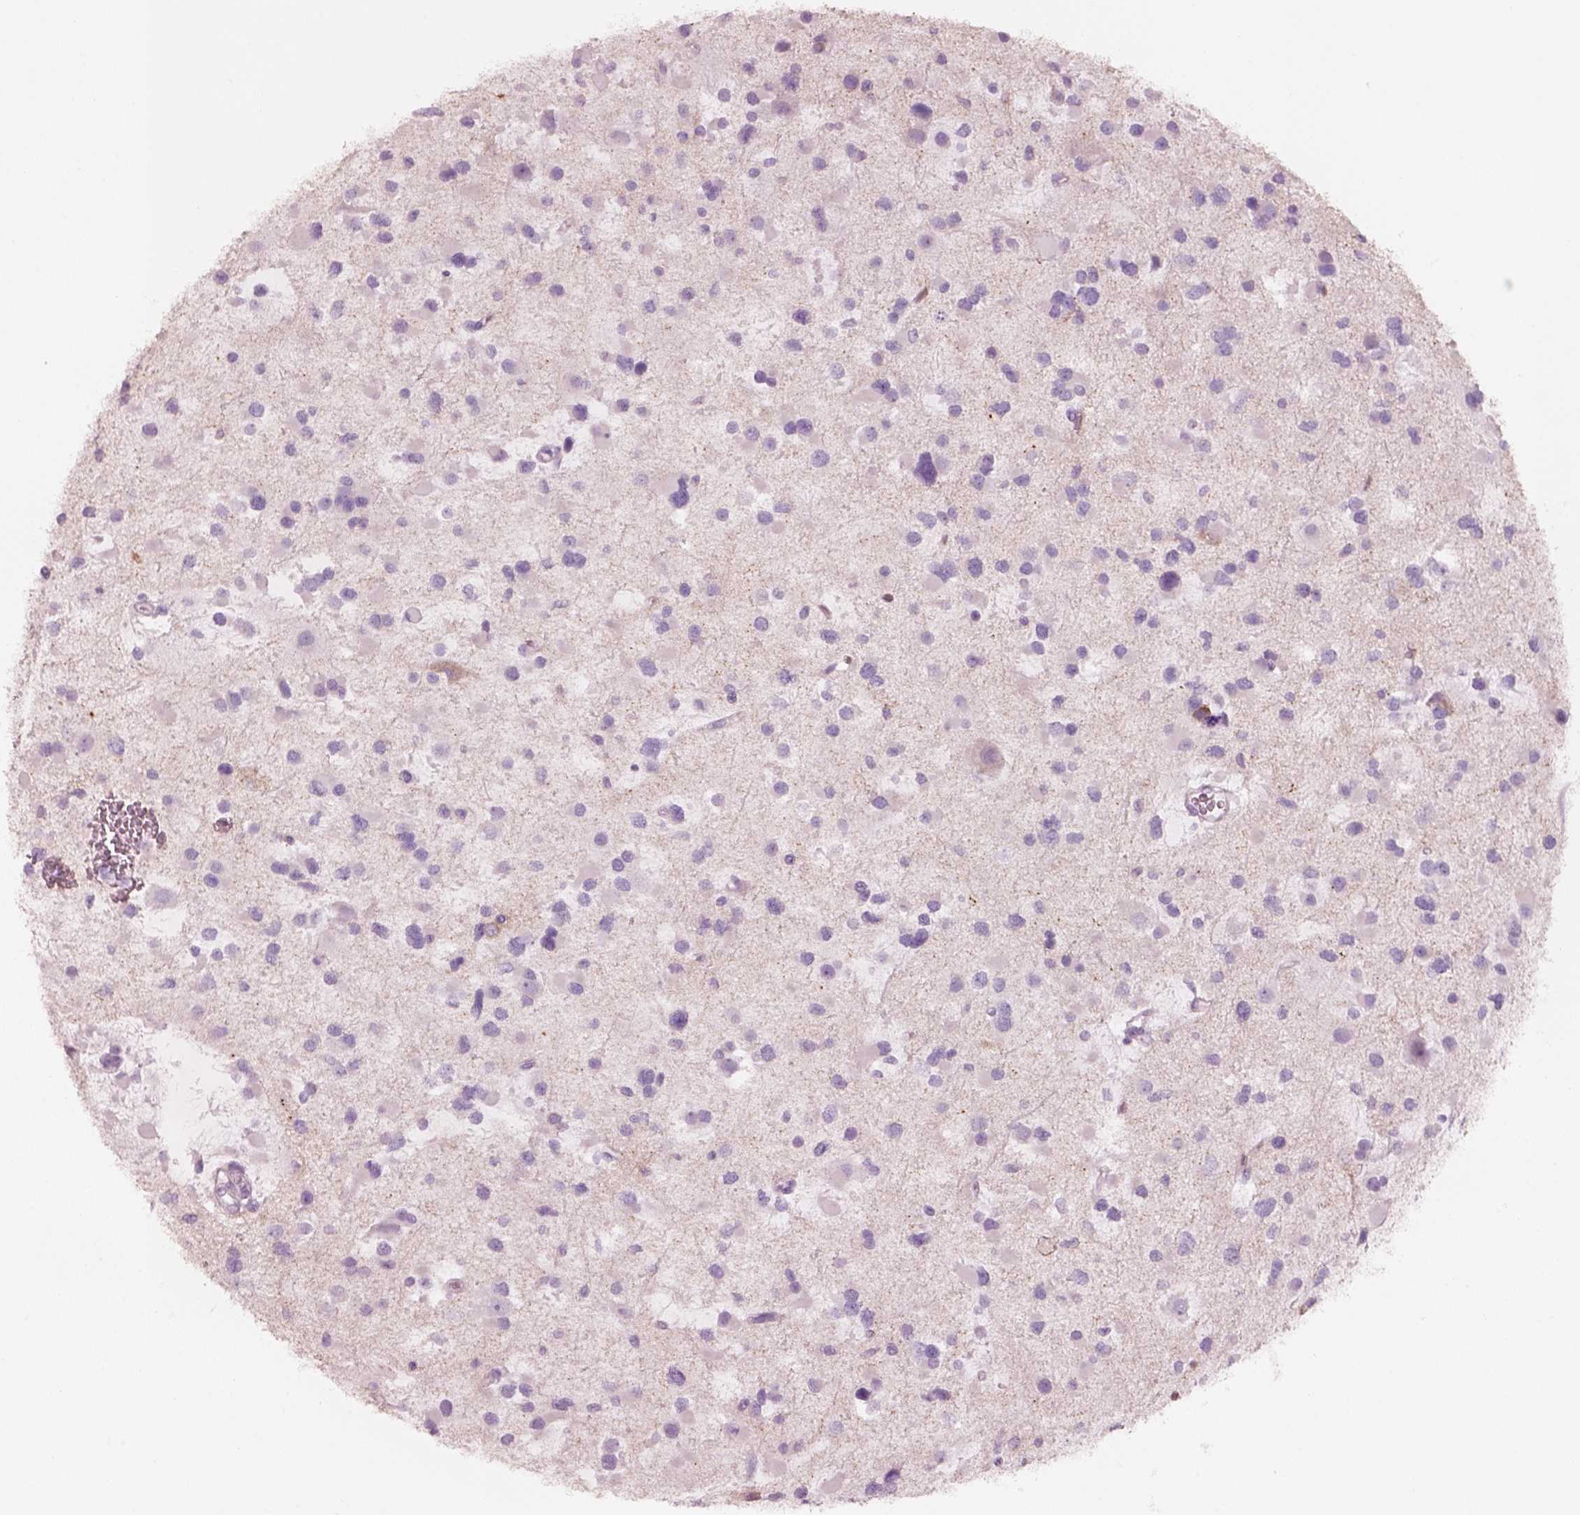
{"staining": {"intensity": "negative", "quantity": "none", "location": "none"}, "tissue": "glioma", "cell_type": "Tumor cells", "image_type": "cancer", "snomed": [{"axis": "morphology", "description": "Glioma, malignant, Low grade"}, {"axis": "topography", "description": "Brain"}], "caption": "Immunohistochemical staining of human glioma exhibits no significant expression in tumor cells.", "gene": "PNOC", "patient": {"sex": "female", "age": 32}}